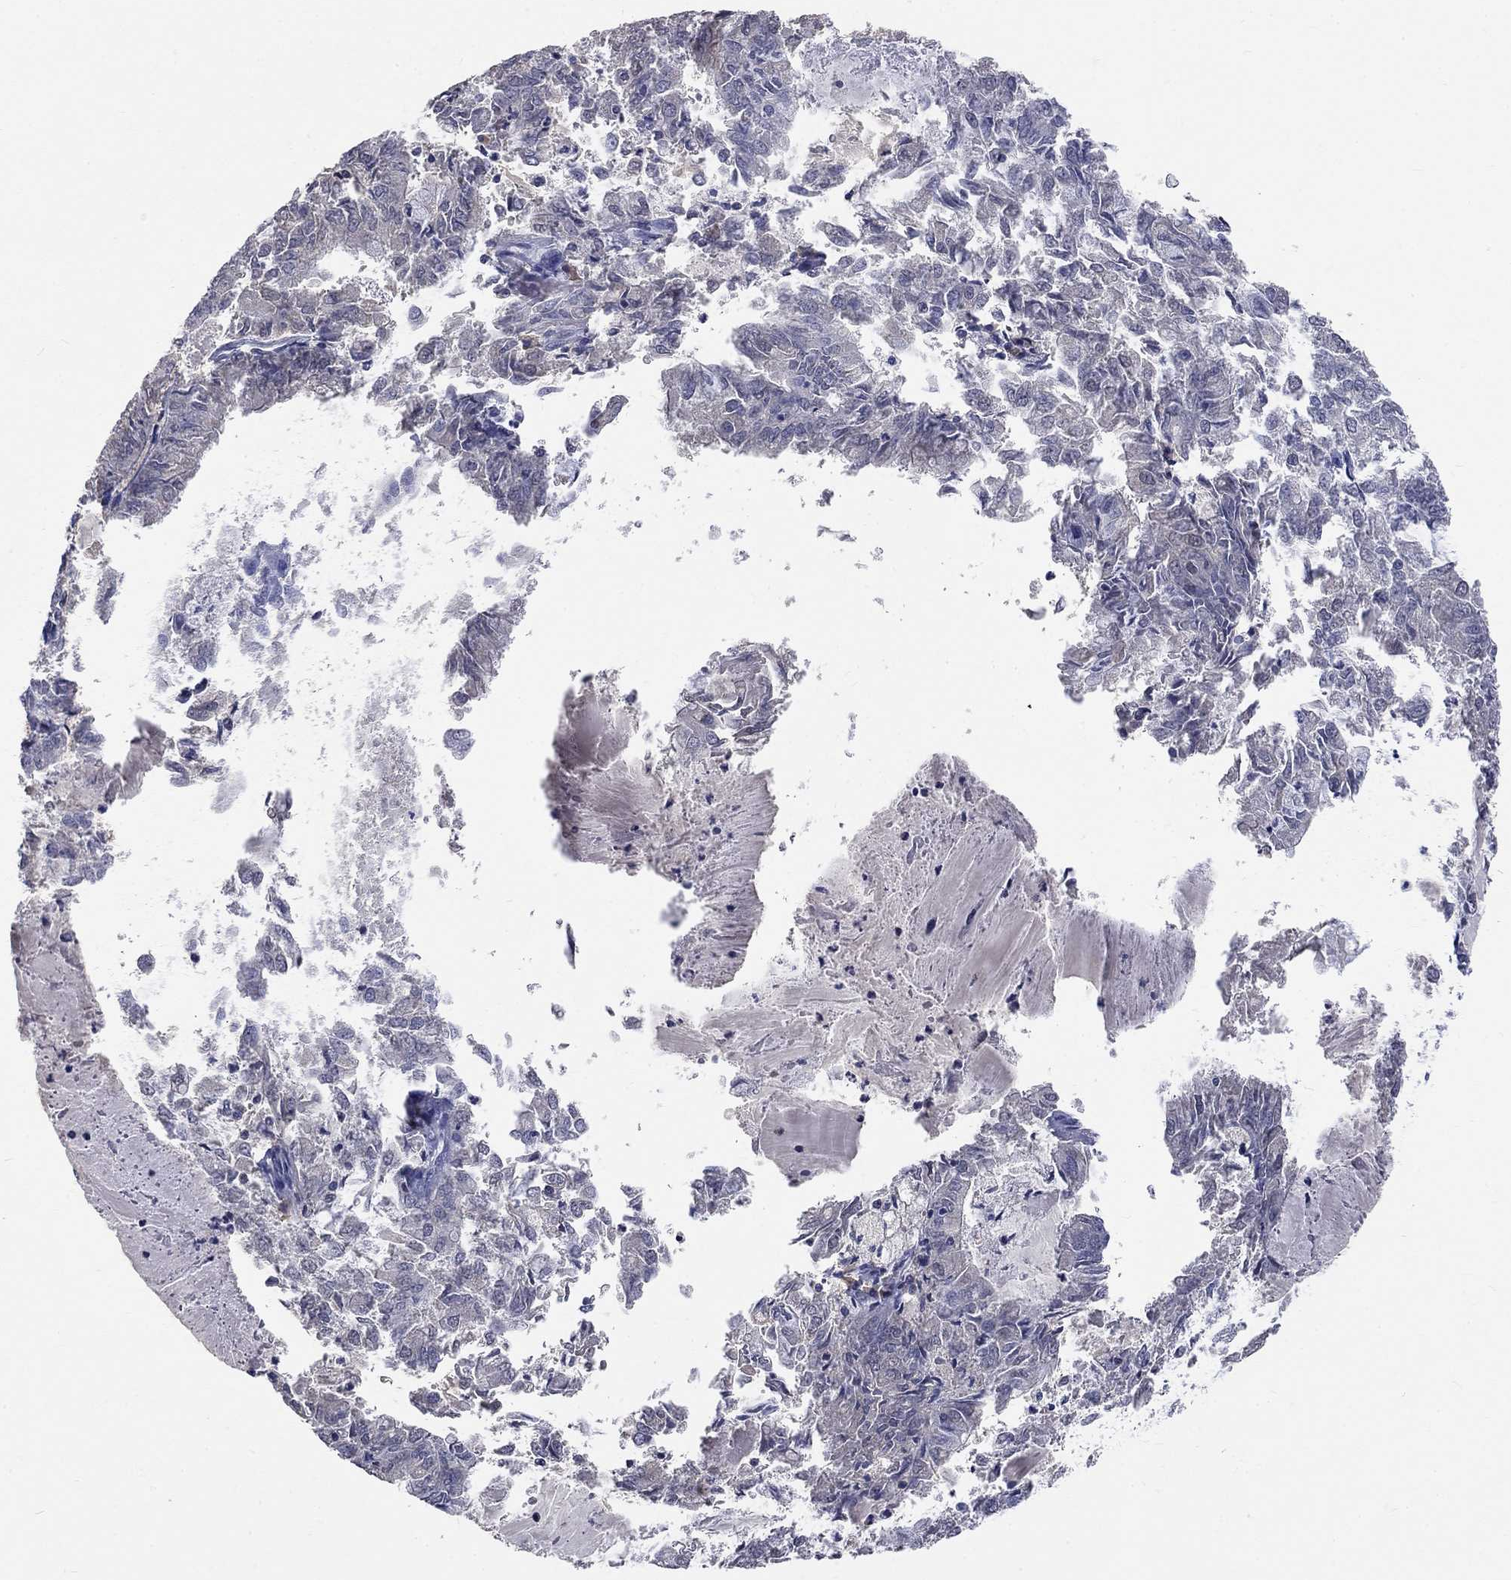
{"staining": {"intensity": "negative", "quantity": "none", "location": "none"}, "tissue": "endometrial cancer", "cell_type": "Tumor cells", "image_type": "cancer", "snomed": [{"axis": "morphology", "description": "Adenocarcinoma, NOS"}, {"axis": "topography", "description": "Endometrium"}], "caption": "Immunohistochemistry (IHC) of endometrial cancer (adenocarcinoma) exhibits no expression in tumor cells.", "gene": "ZBTB18", "patient": {"sex": "female", "age": 57}}